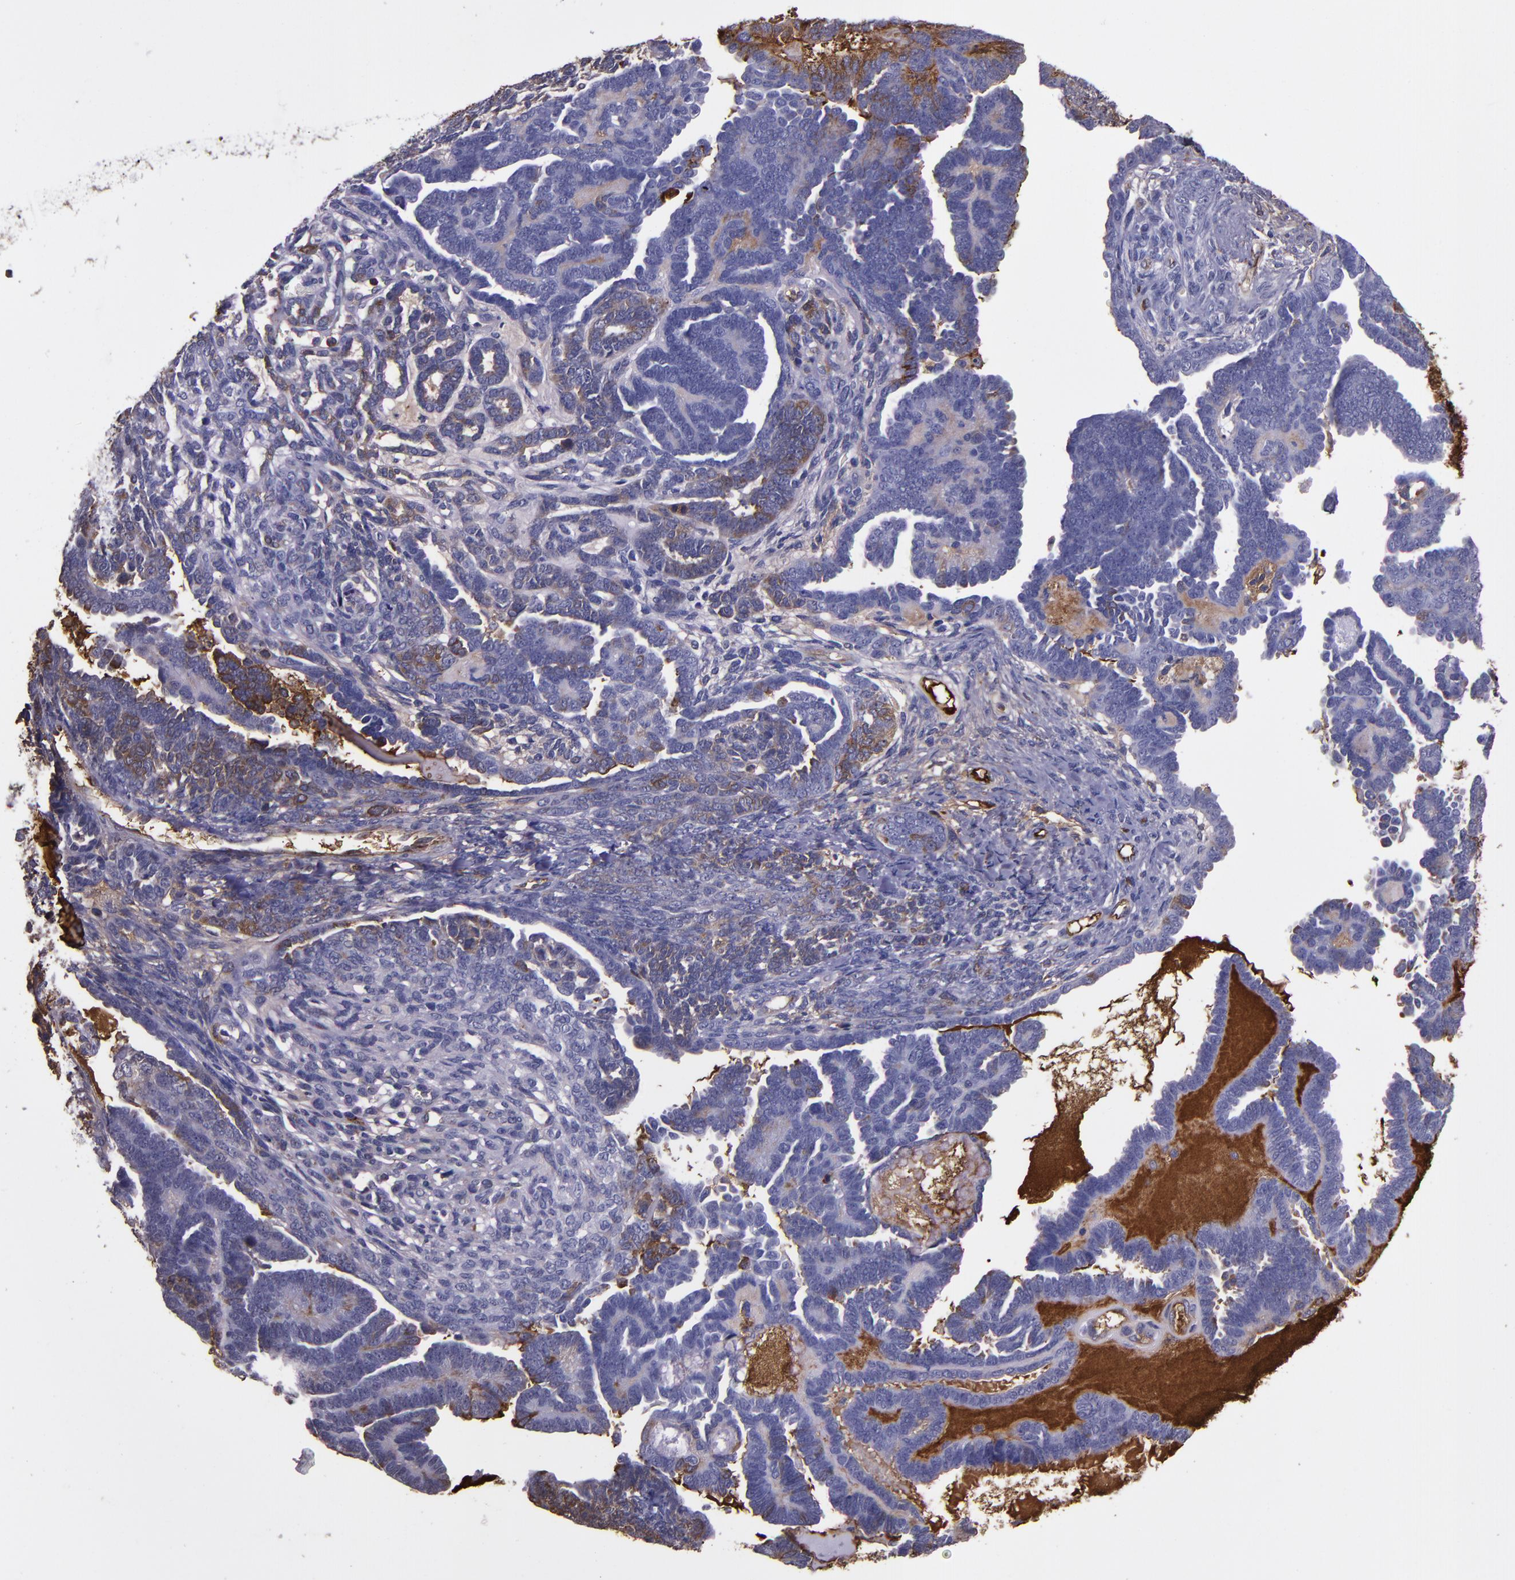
{"staining": {"intensity": "negative", "quantity": "none", "location": "none"}, "tissue": "endometrial cancer", "cell_type": "Tumor cells", "image_type": "cancer", "snomed": [{"axis": "morphology", "description": "Neoplasm, malignant, NOS"}, {"axis": "topography", "description": "Endometrium"}], "caption": "Protein analysis of endometrial cancer (neoplasm (malignant)) reveals no significant expression in tumor cells. Brightfield microscopy of IHC stained with DAB (3,3'-diaminobenzidine) (brown) and hematoxylin (blue), captured at high magnification.", "gene": "A2M", "patient": {"sex": "female", "age": 74}}